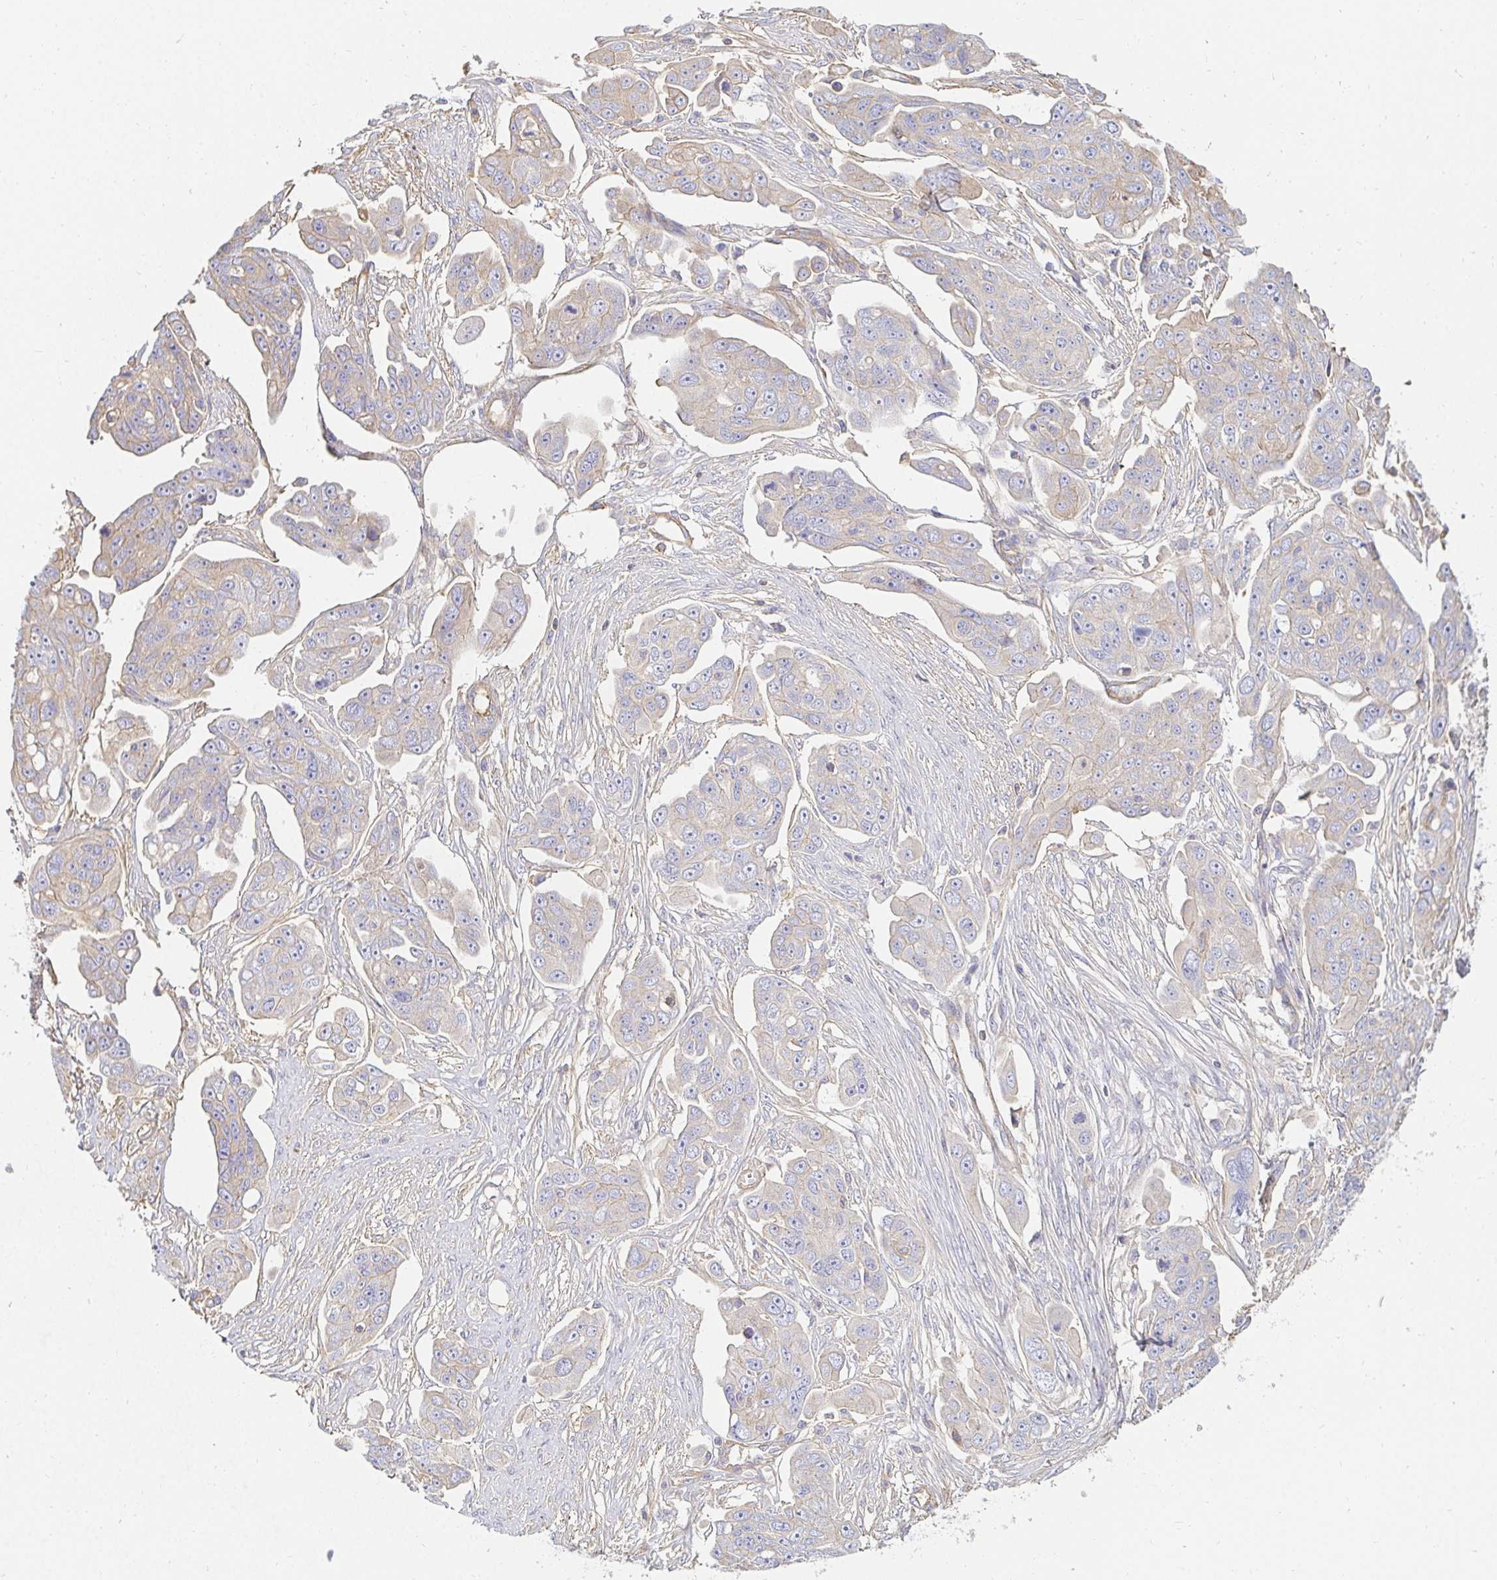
{"staining": {"intensity": "weak", "quantity": "<25%", "location": "cytoplasmic/membranous"}, "tissue": "ovarian cancer", "cell_type": "Tumor cells", "image_type": "cancer", "snomed": [{"axis": "morphology", "description": "Carcinoma, endometroid"}, {"axis": "topography", "description": "Ovary"}], "caption": "This is an immunohistochemistry histopathology image of human endometroid carcinoma (ovarian). There is no staining in tumor cells.", "gene": "TSPAN19", "patient": {"sex": "female", "age": 70}}